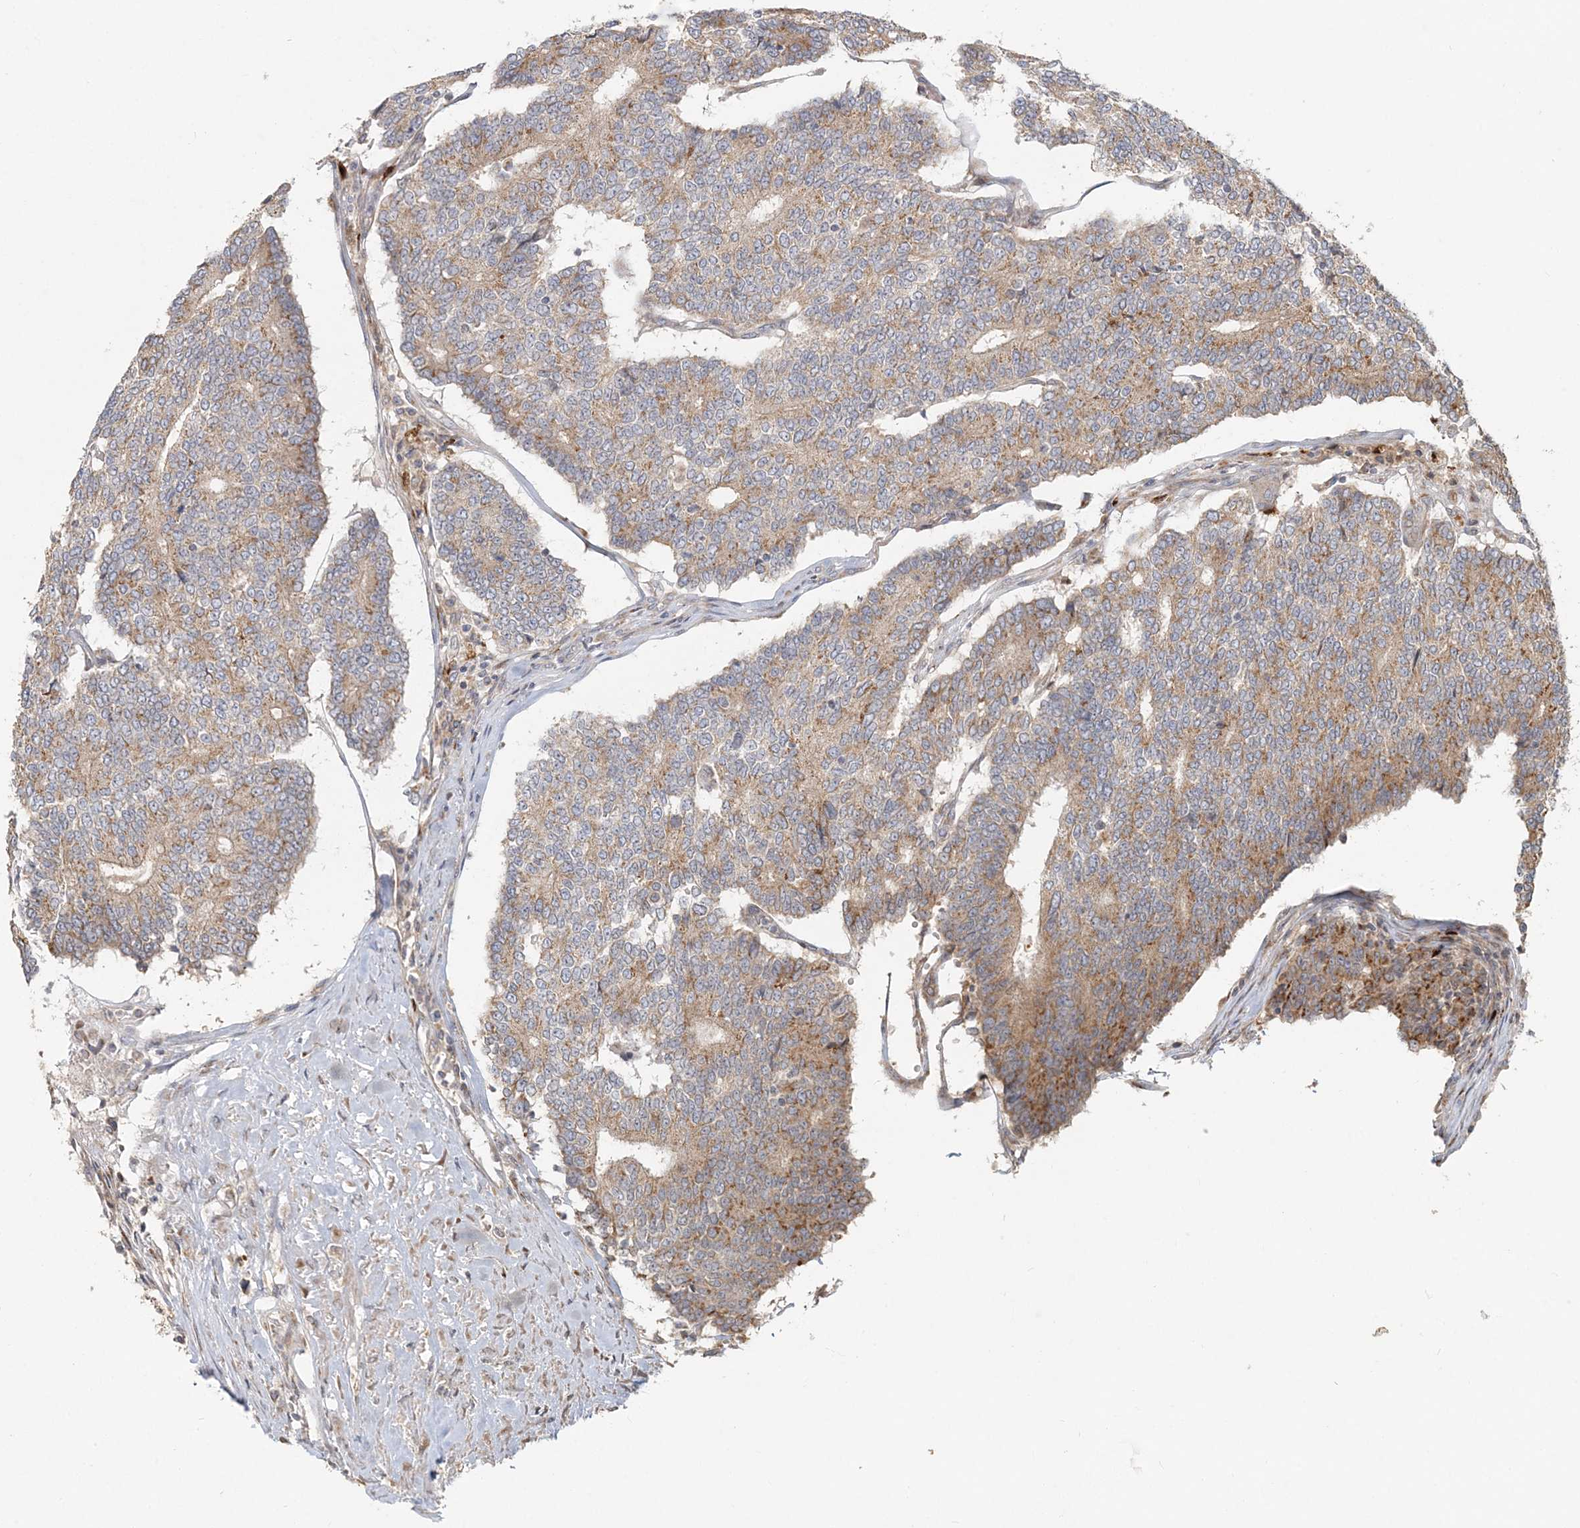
{"staining": {"intensity": "moderate", "quantity": ">75%", "location": "cytoplasmic/membranous"}, "tissue": "prostate cancer", "cell_type": "Tumor cells", "image_type": "cancer", "snomed": [{"axis": "morphology", "description": "Normal tissue, NOS"}, {"axis": "morphology", "description": "Adenocarcinoma, High grade"}, {"axis": "topography", "description": "Prostate"}, {"axis": "topography", "description": "Seminal veicle"}], "caption": "DAB immunohistochemical staining of human prostate high-grade adenocarcinoma exhibits moderate cytoplasmic/membranous protein staining in about >75% of tumor cells. The protein is stained brown, and the nuclei are stained in blue (DAB (3,3'-diaminobenzidine) IHC with brightfield microscopy, high magnification).", "gene": "RAB14", "patient": {"sex": "male", "age": 55}}